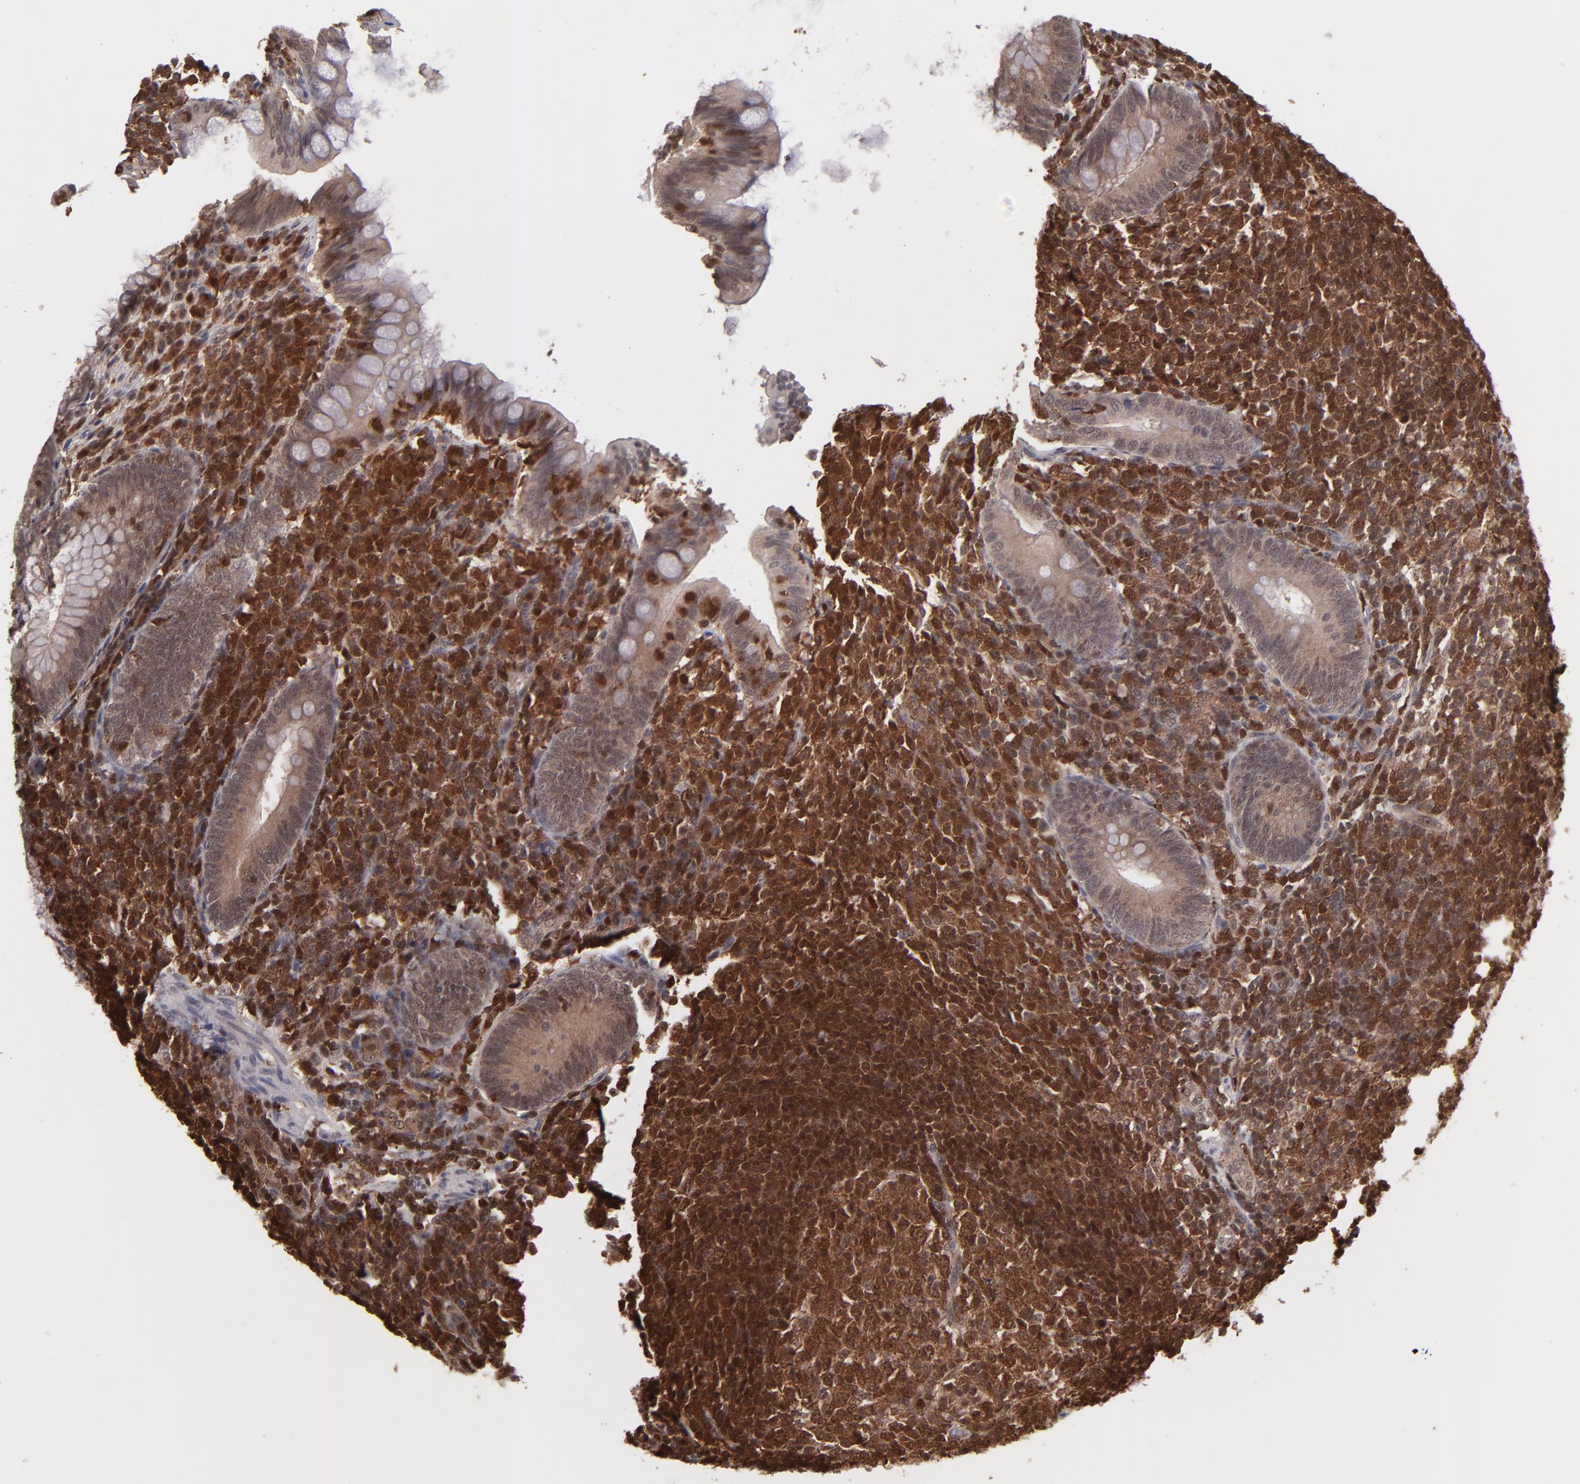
{"staining": {"intensity": "weak", "quantity": ">75%", "location": "cytoplasmic/membranous,nuclear"}, "tissue": "appendix", "cell_type": "Glandular cells", "image_type": "normal", "snomed": [{"axis": "morphology", "description": "Normal tissue, NOS"}, {"axis": "topography", "description": "Appendix"}], "caption": "Immunohistochemical staining of normal appendix exhibits weak cytoplasmic/membranous,nuclear protein positivity in about >75% of glandular cells.", "gene": "GRB2", "patient": {"sex": "female", "age": 66}}